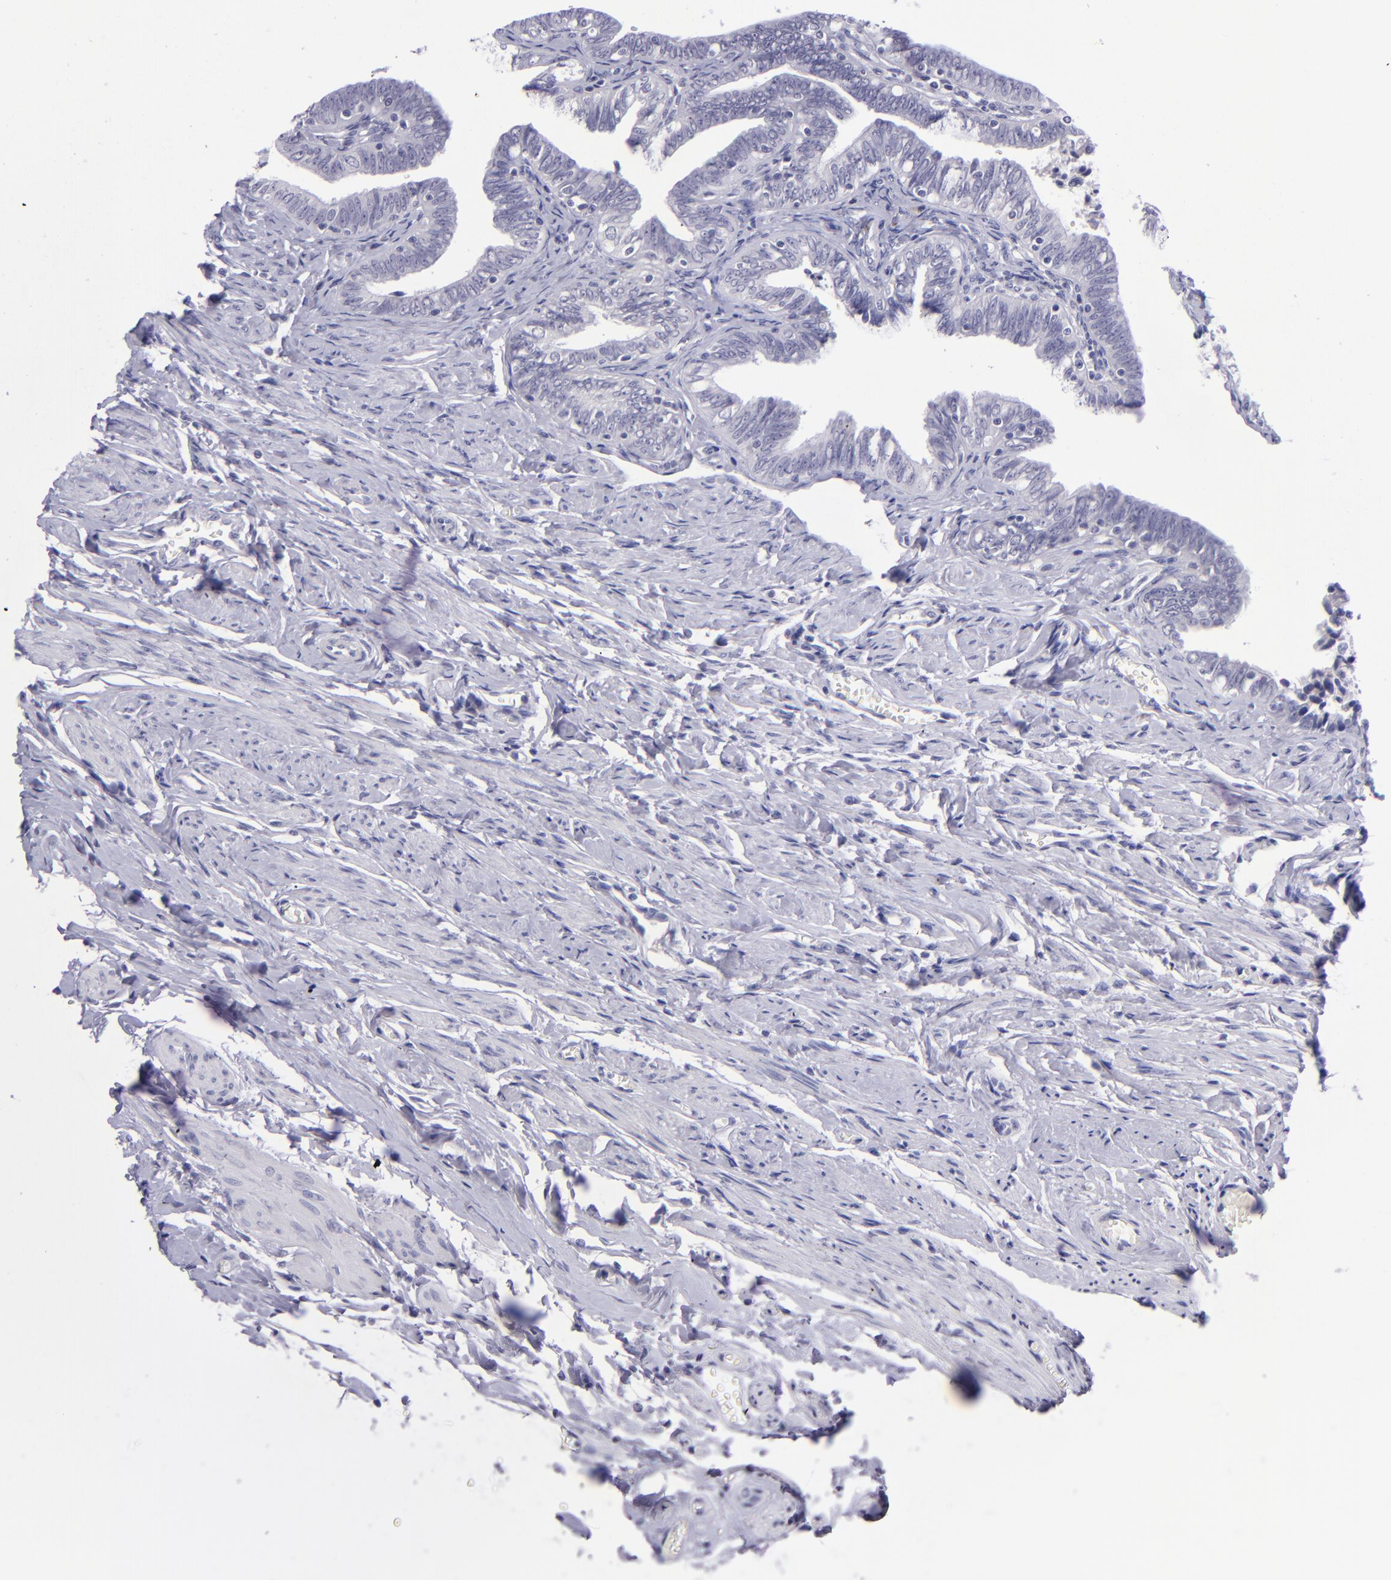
{"staining": {"intensity": "negative", "quantity": "none", "location": "none"}, "tissue": "fallopian tube", "cell_type": "Glandular cells", "image_type": "normal", "snomed": [{"axis": "morphology", "description": "Normal tissue, NOS"}, {"axis": "topography", "description": "Fallopian tube"}, {"axis": "topography", "description": "Ovary"}], "caption": "The micrograph shows no staining of glandular cells in normal fallopian tube. Brightfield microscopy of immunohistochemistry (IHC) stained with DAB (brown) and hematoxylin (blue), captured at high magnification.", "gene": "POU2F2", "patient": {"sex": "female", "age": 69}}